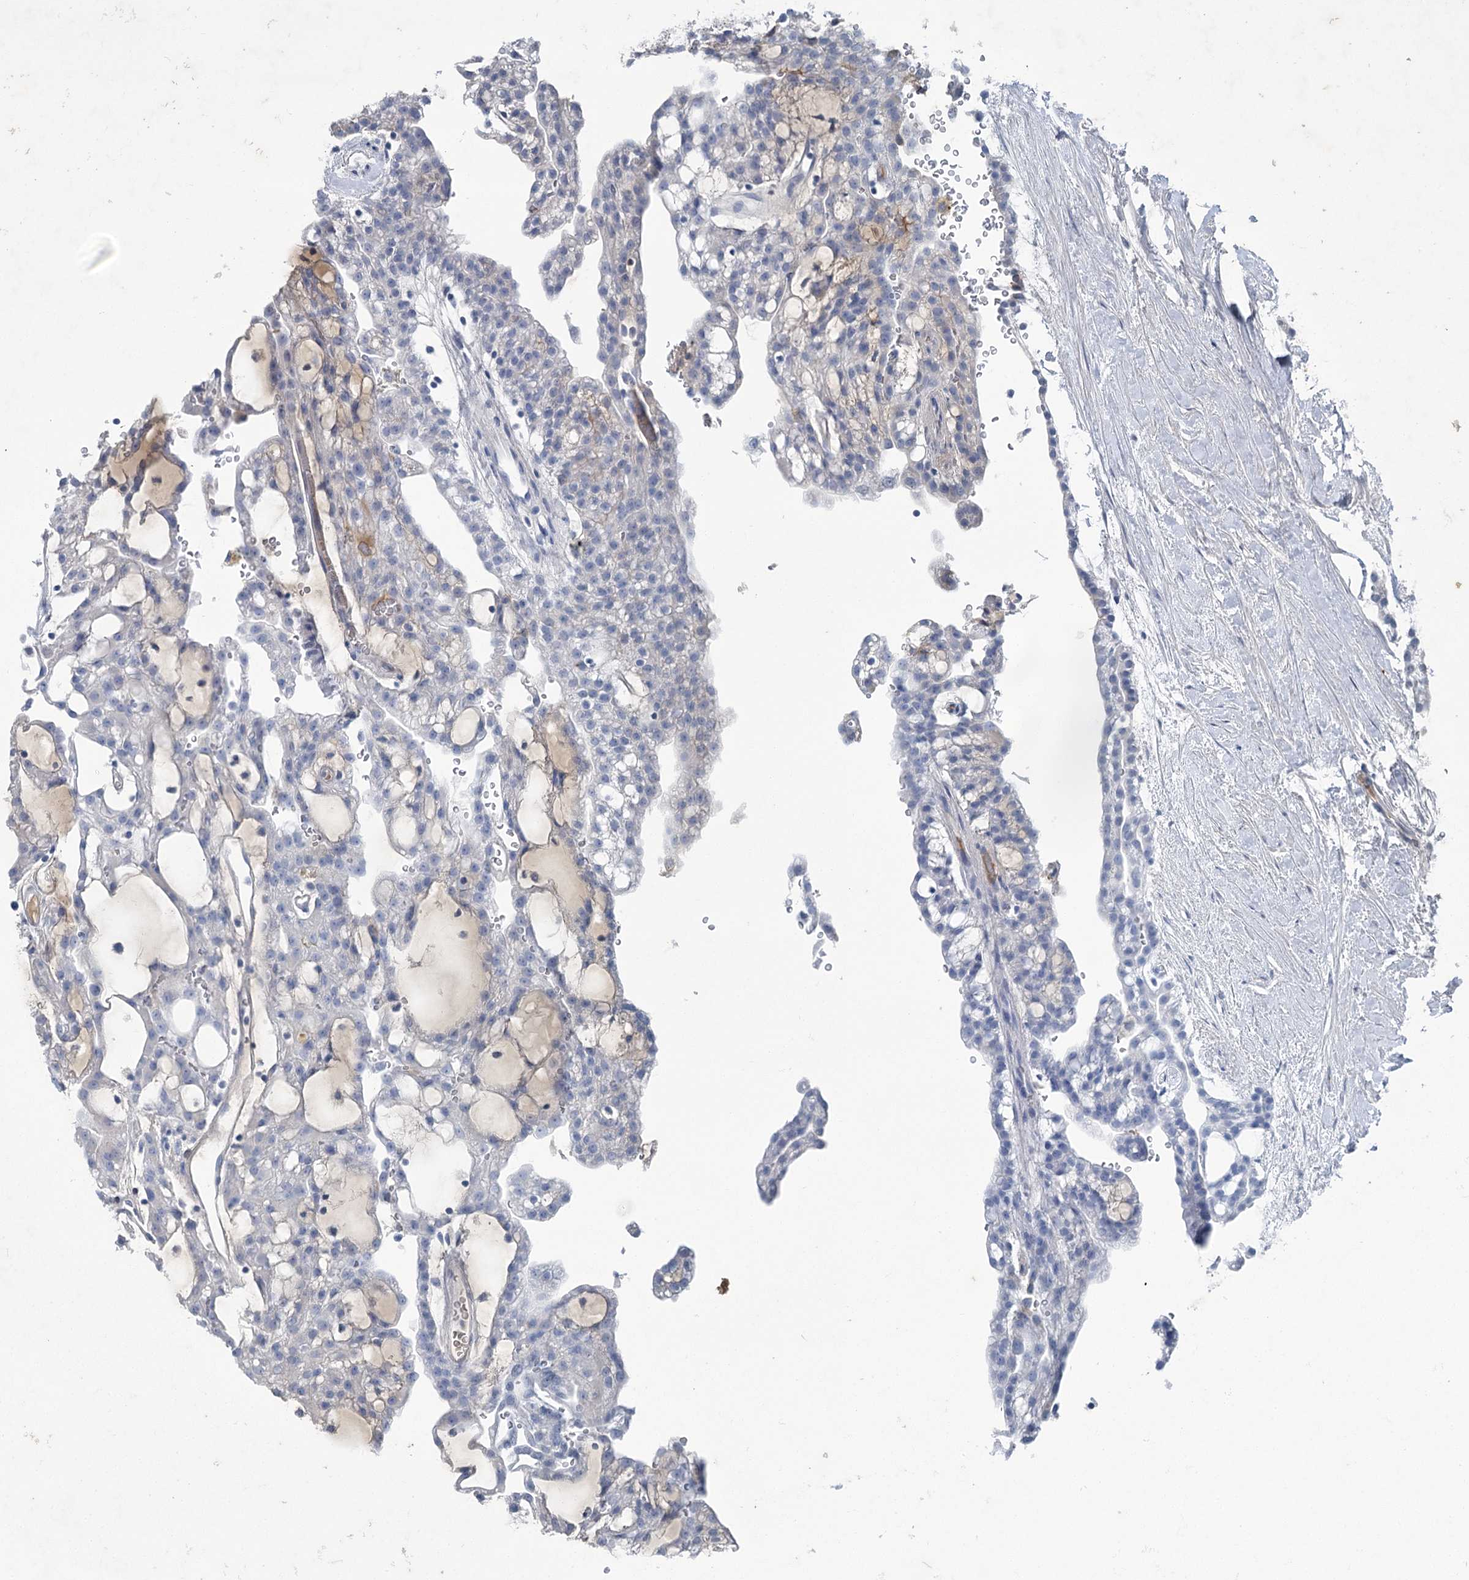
{"staining": {"intensity": "negative", "quantity": "none", "location": "none"}, "tissue": "renal cancer", "cell_type": "Tumor cells", "image_type": "cancer", "snomed": [{"axis": "morphology", "description": "Adenocarcinoma, NOS"}, {"axis": "topography", "description": "Kidney"}], "caption": "Tumor cells are negative for protein expression in human renal cancer. (DAB IHC, high magnification).", "gene": "PGLYRP2", "patient": {"sex": "male", "age": 63}}